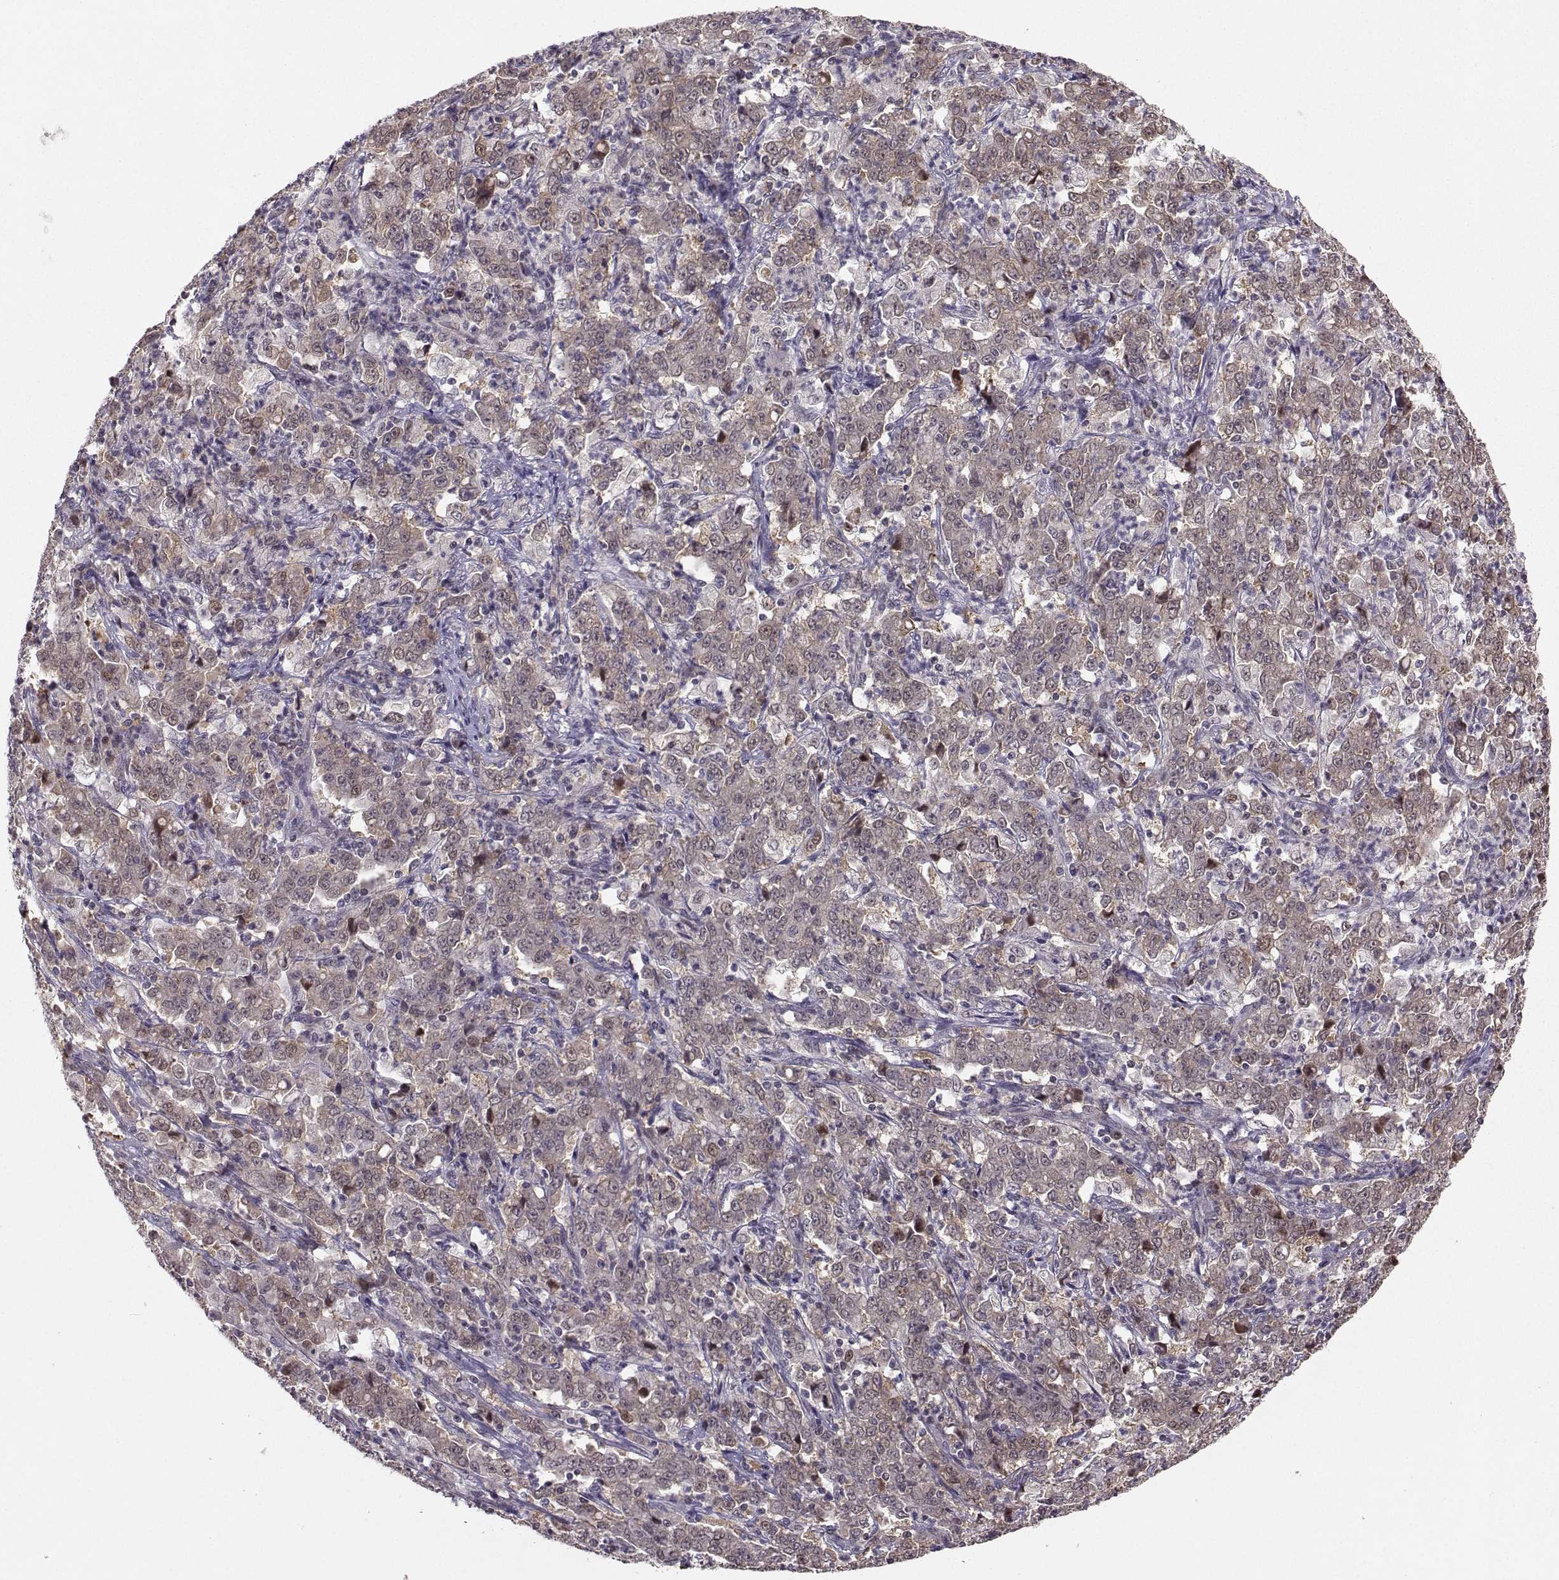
{"staining": {"intensity": "negative", "quantity": "none", "location": "none"}, "tissue": "stomach cancer", "cell_type": "Tumor cells", "image_type": "cancer", "snomed": [{"axis": "morphology", "description": "Adenocarcinoma, NOS"}, {"axis": "topography", "description": "Stomach, lower"}], "caption": "A micrograph of stomach cancer stained for a protein displays no brown staining in tumor cells.", "gene": "PKP2", "patient": {"sex": "female", "age": 71}}